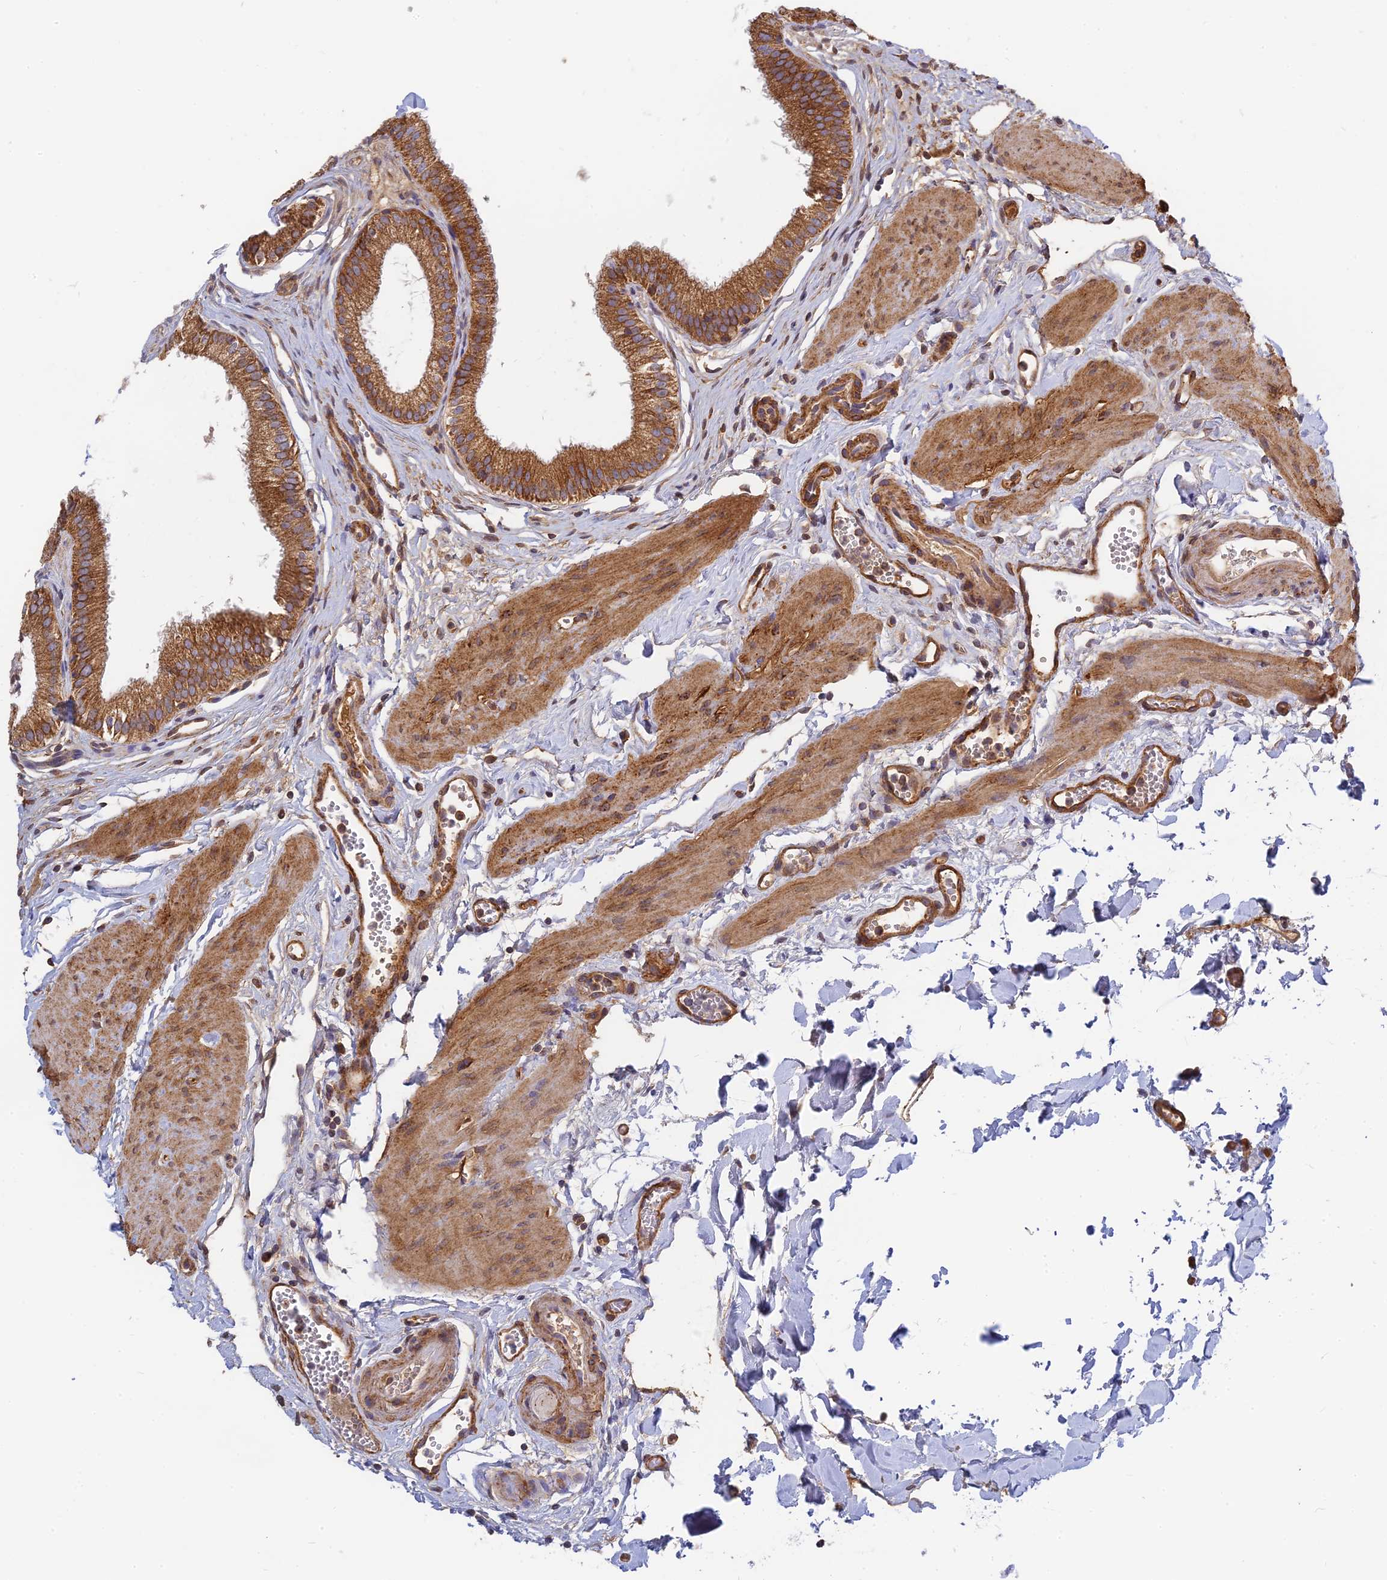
{"staining": {"intensity": "strong", "quantity": "25%-75%", "location": "cytoplasmic/membranous"}, "tissue": "gallbladder", "cell_type": "Glandular cells", "image_type": "normal", "snomed": [{"axis": "morphology", "description": "Normal tissue, NOS"}, {"axis": "topography", "description": "Gallbladder"}], "caption": "Strong cytoplasmic/membranous protein staining is appreciated in approximately 25%-75% of glandular cells in gallbladder. (IHC, brightfield microscopy, high magnification).", "gene": "MRPL15", "patient": {"sex": "female", "age": 54}}